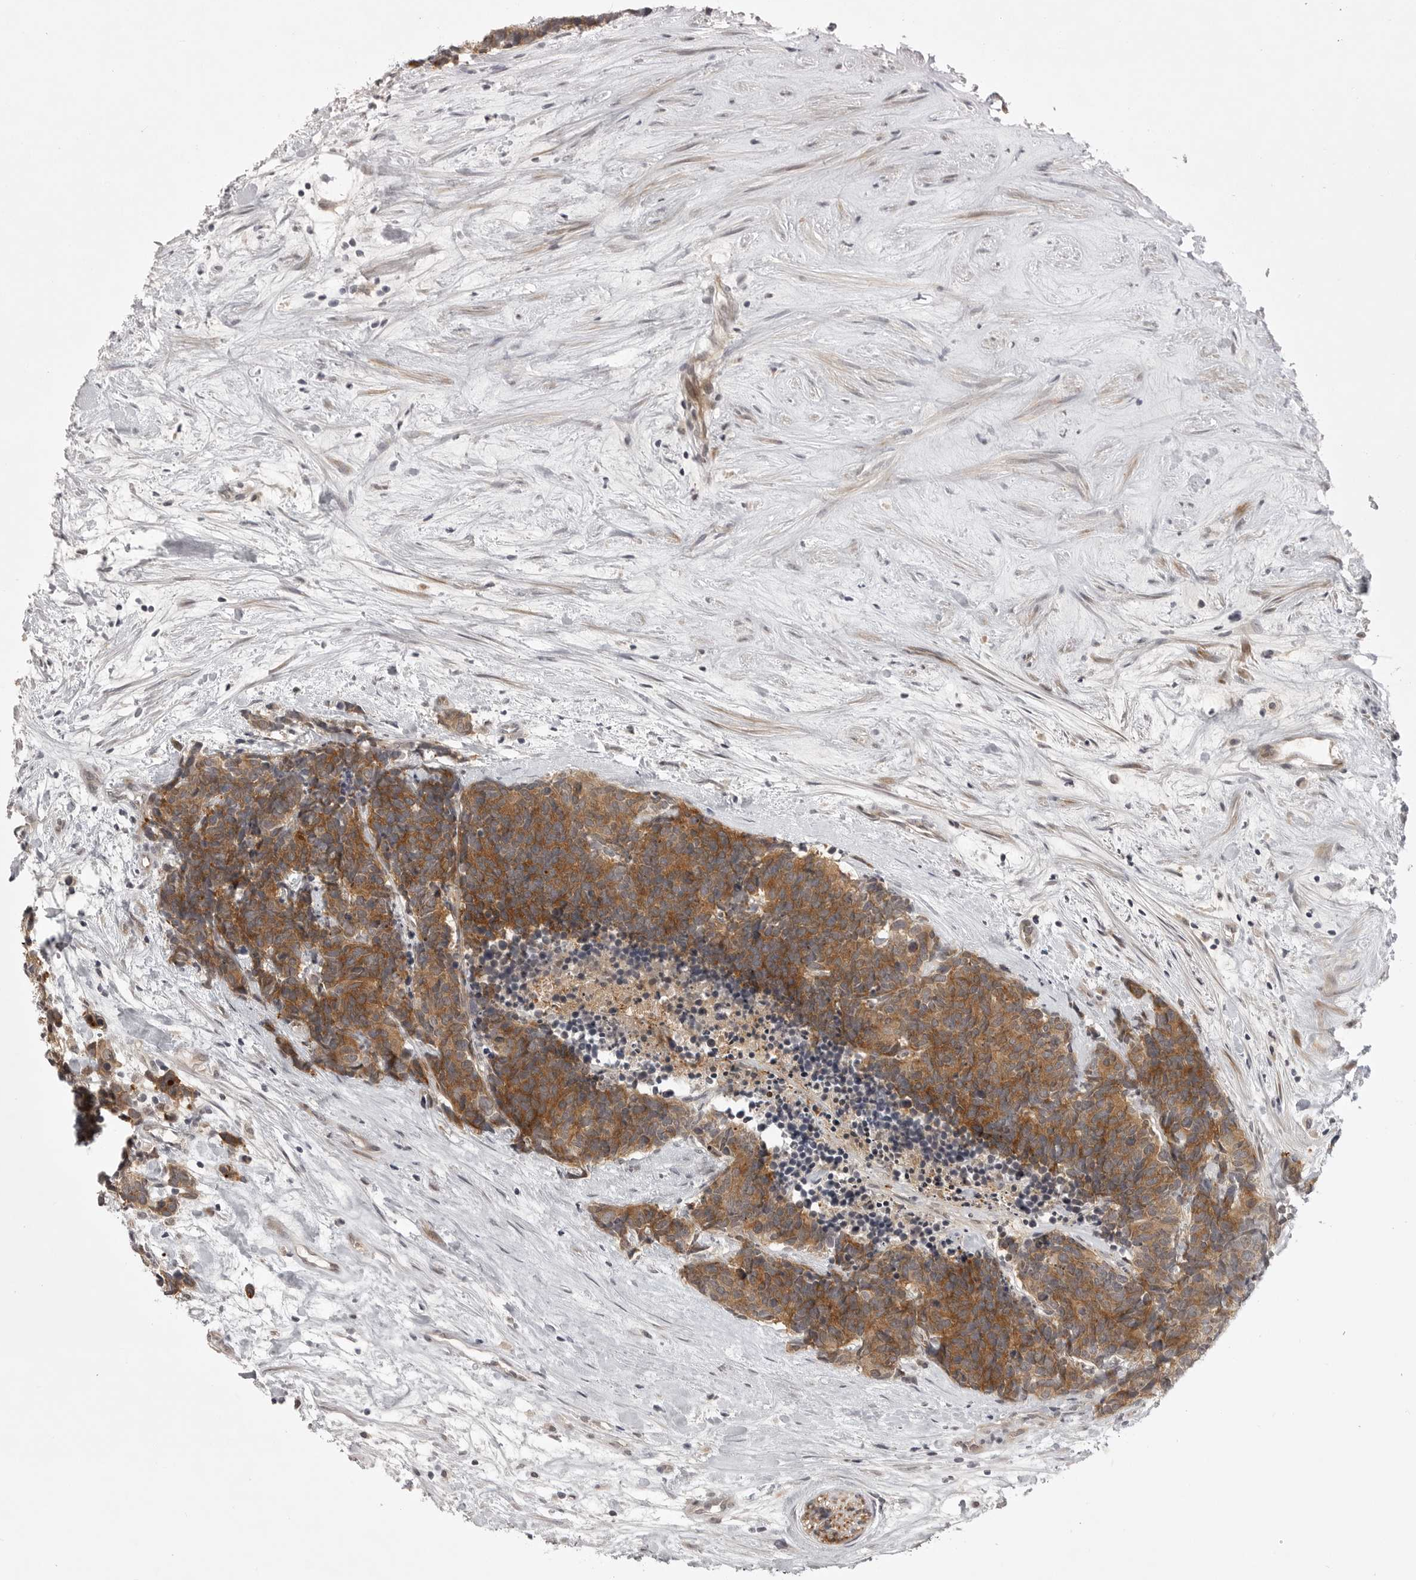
{"staining": {"intensity": "moderate", "quantity": ">75%", "location": "cytoplasmic/membranous"}, "tissue": "carcinoid", "cell_type": "Tumor cells", "image_type": "cancer", "snomed": [{"axis": "morphology", "description": "Carcinoma, NOS"}, {"axis": "morphology", "description": "Carcinoid, malignant, NOS"}, {"axis": "topography", "description": "Urinary bladder"}], "caption": "Immunohistochemistry image of neoplastic tissue: carcinoid stained using immunohistochemistry (IHC) reveals medium levels of moderate protein expression localized specifically in the cytoplasmic/membranous of tumor cells, appearing as a cytoplasmic/membranous brown color.", "gene": "CD300LD", "patient": {"sex": "male", "age": 57}}